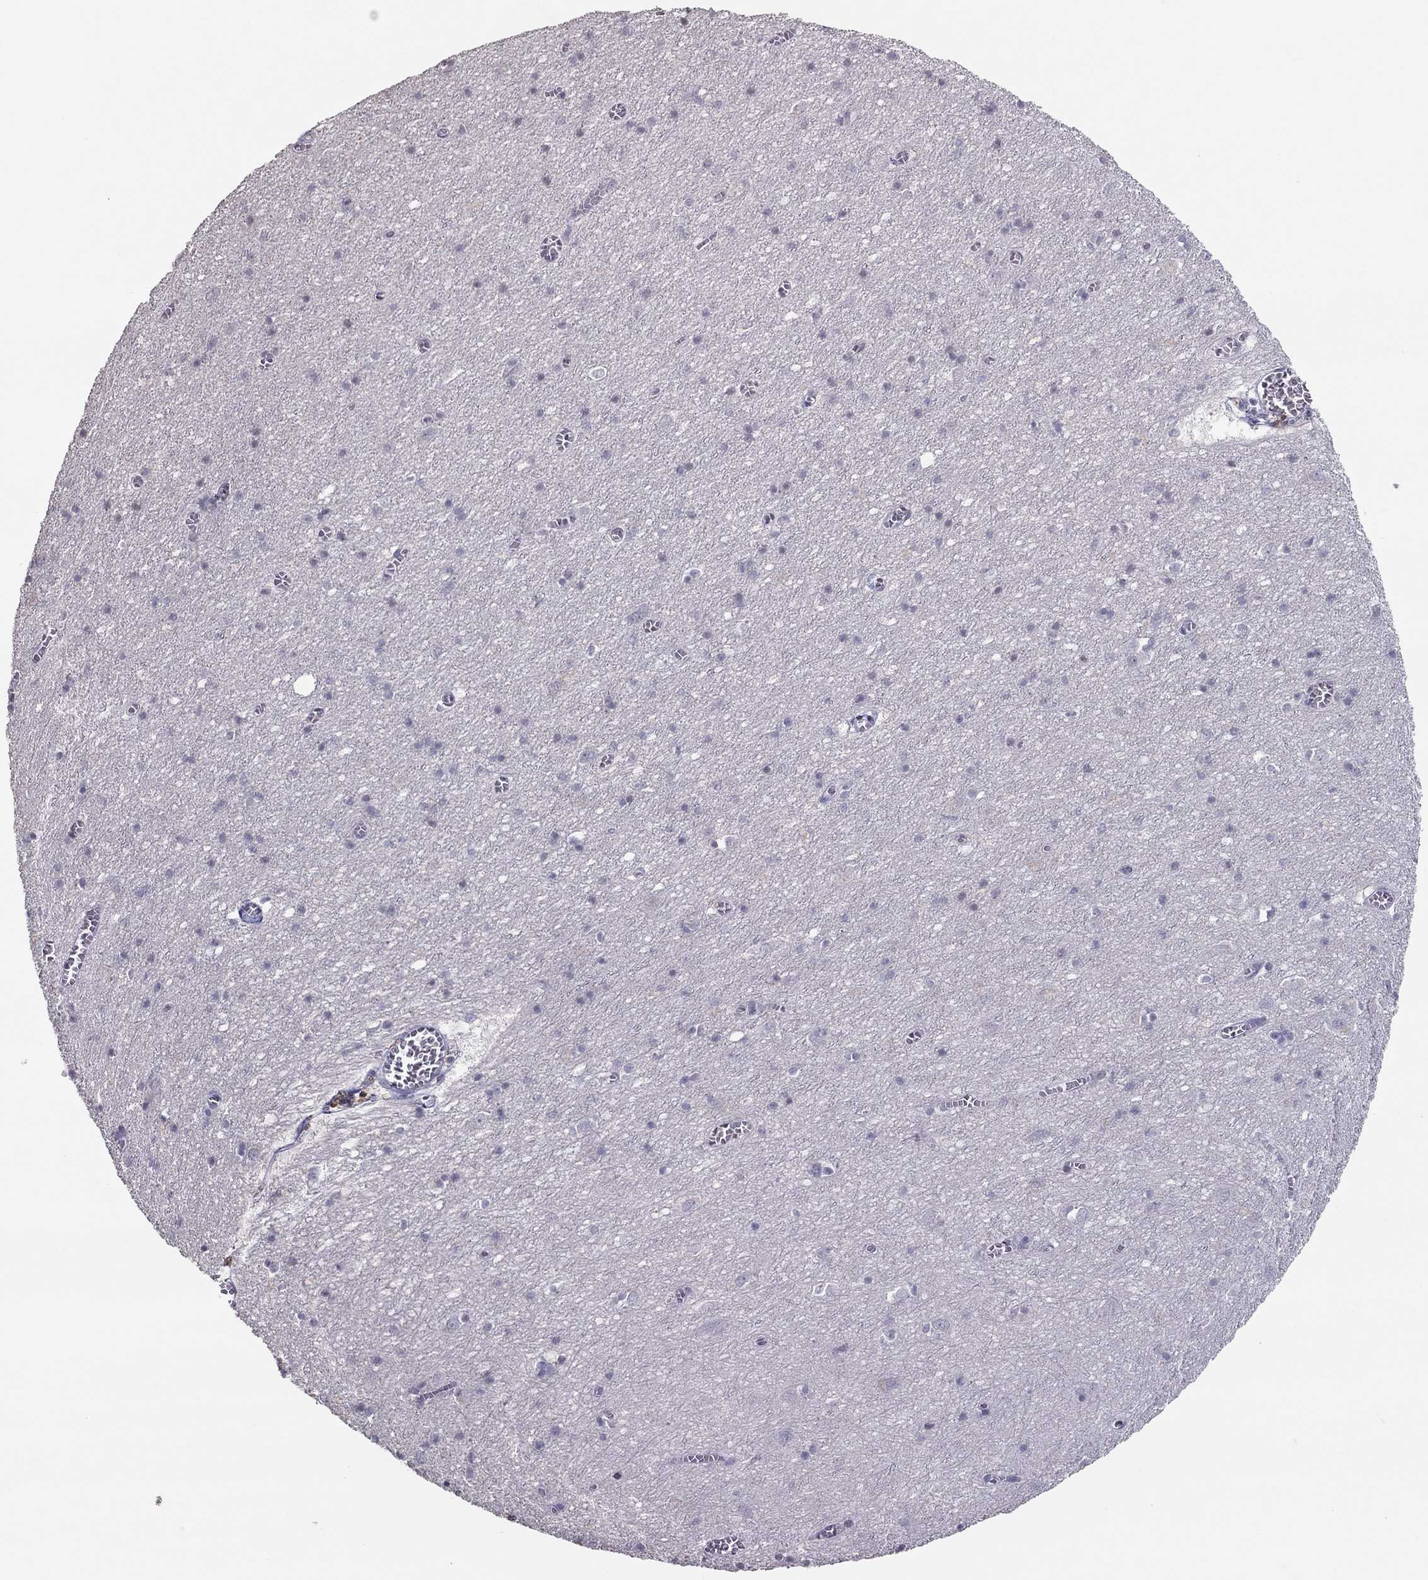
{"staining": {"intensity": "negative", "quantity": "none", "location": "none"}, "tissue": "cerebral cortex", "cell_type": "Endothelial cells", "image_type": "normal", "snomed": [{"axis": "morphology", "description": "Normal tissue, NOS"}, {"axis": "topography", "description": "Cerebral cortex"}], "caption": "This is an IHC histopathology image of unremarkable human cerebral cortex. There is no staining in endothelial cells.", "gene": "TSHB", "patient": {"sex": "male", "age": 70}}